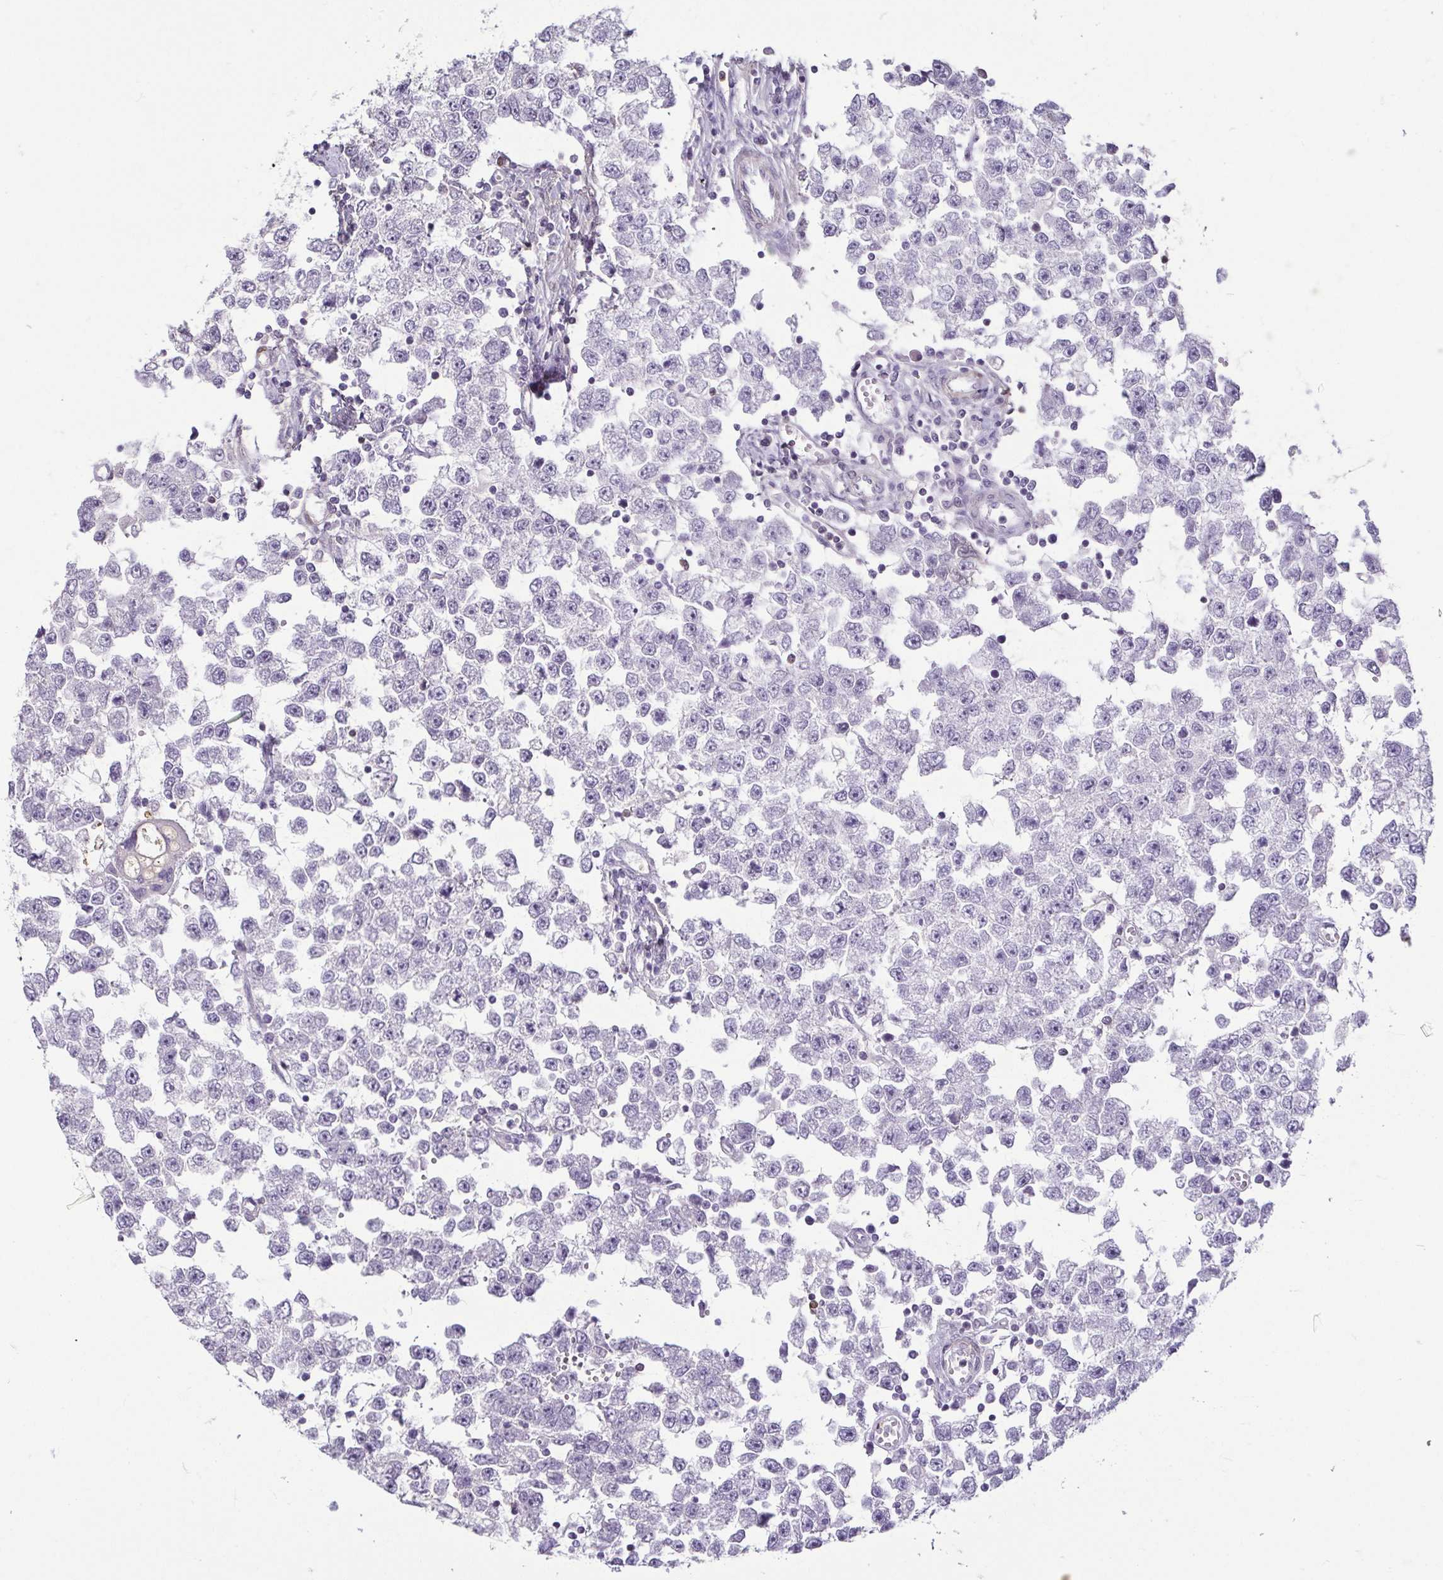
{"staining": {"intensity": "negative", "quantity": "none", "location": "none"}, "tissue": "testis cancer", "cell_type": "Tumor cells", "image_type": "cancer", "snomed": [{"axis": "morphology", "description": "Seminoma, NOS"}, {"axis": "topography", "description": "Testis"}], "caption": "This is a photomicrograph of immunohistochemistry staining of testis cancer (seminoma), which shows no expression in tumor cells.", "gene": "HOPX", "patient": {"sex": "male", "age": 34}}